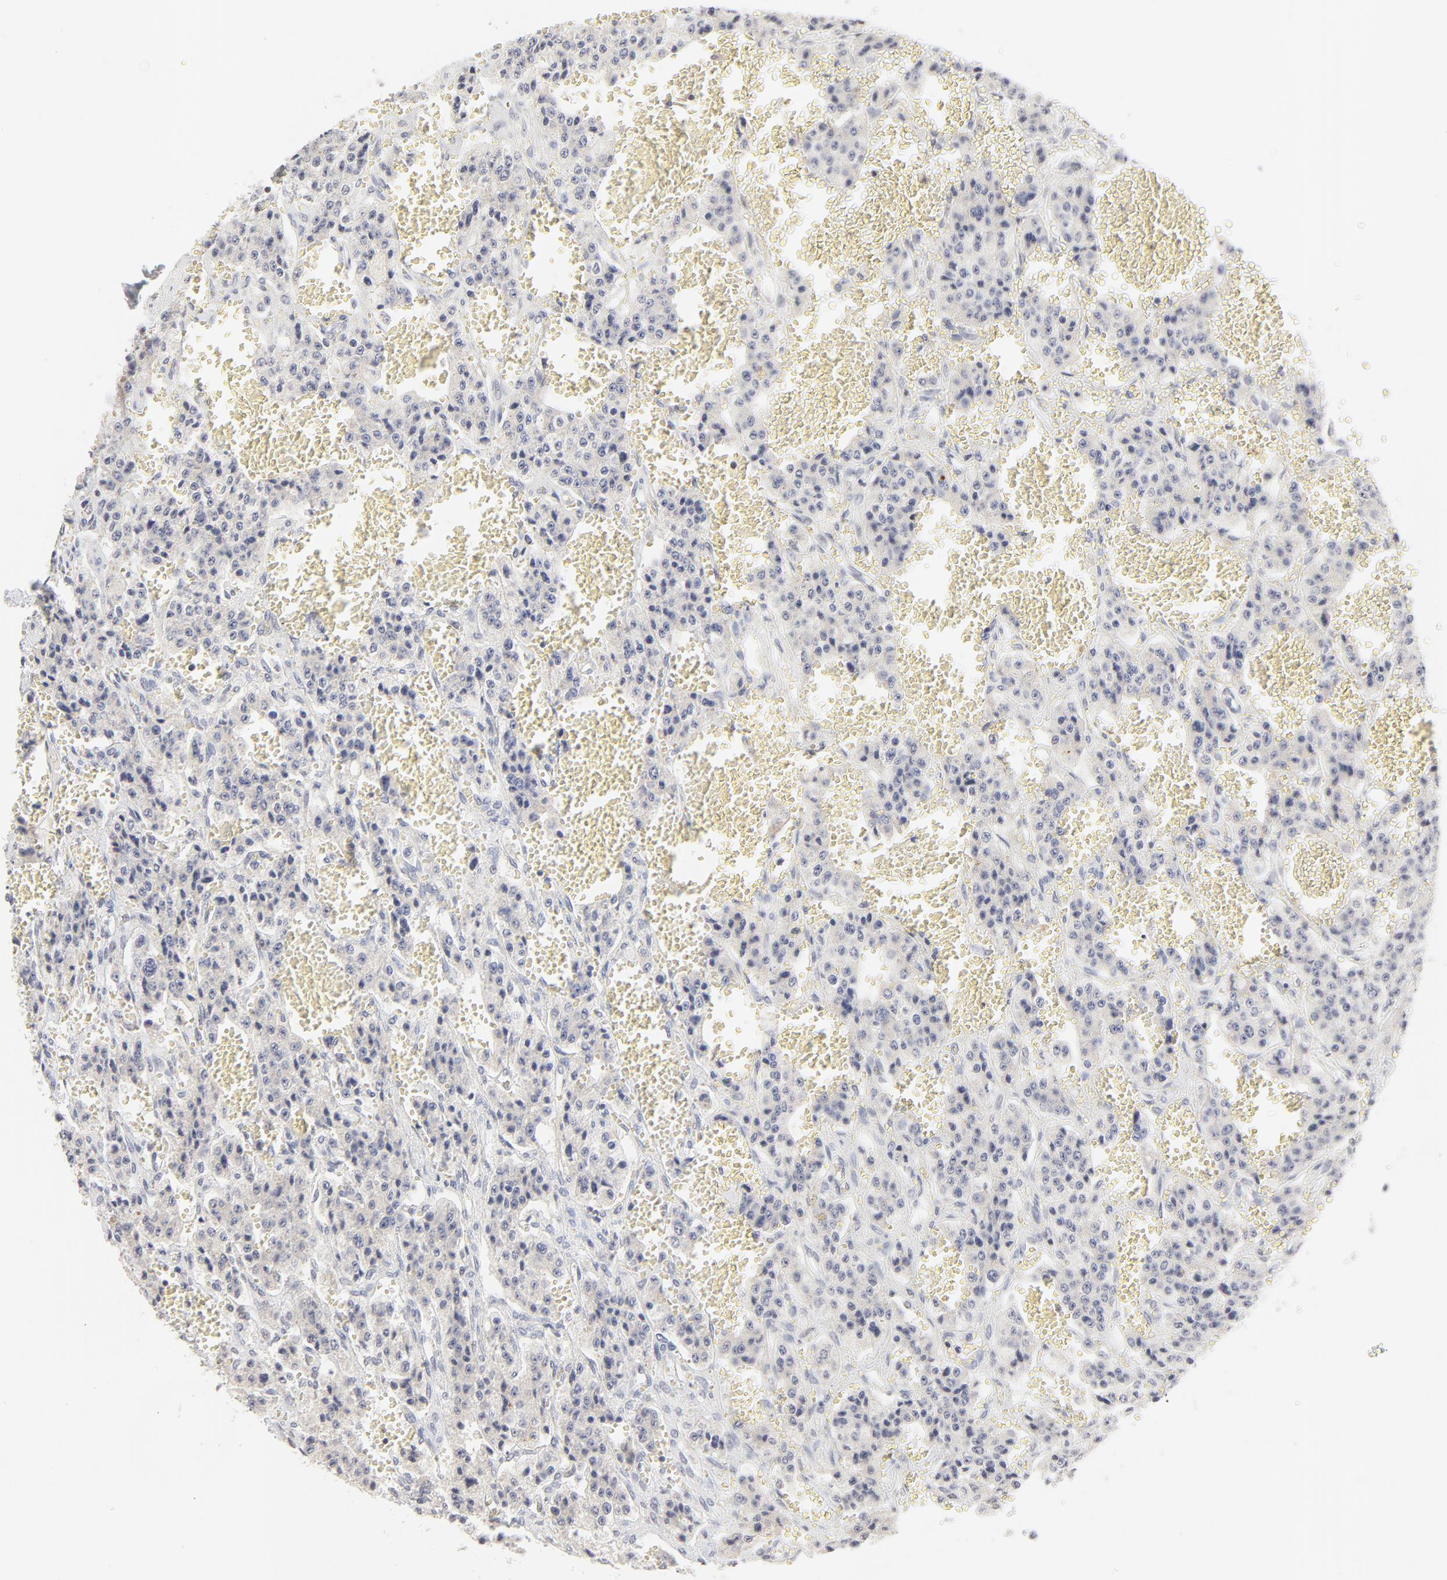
{"staining": {"intensity": "negative", "quantity": "none", "location": "none"}, "tissue": "carcinoid", "cell_type": "Tumor cells", "image_type": "cancer", "snomed": [{"axis": "morphology", "description": "Carcinoid, malignant, NOS"}, {"axis": "topography", "description": "Small intestine"}], "caption": "Malignant carcinoid was stained to show a protein in brown. There is no significant staining in tumor cells. (Brightfield microscopy of DAB (3,3'-diaminobenzidine) immunohistochemistry at high magnification).", "gene": "NFIL3", "patient": {"sex": "male", "age": 52}}